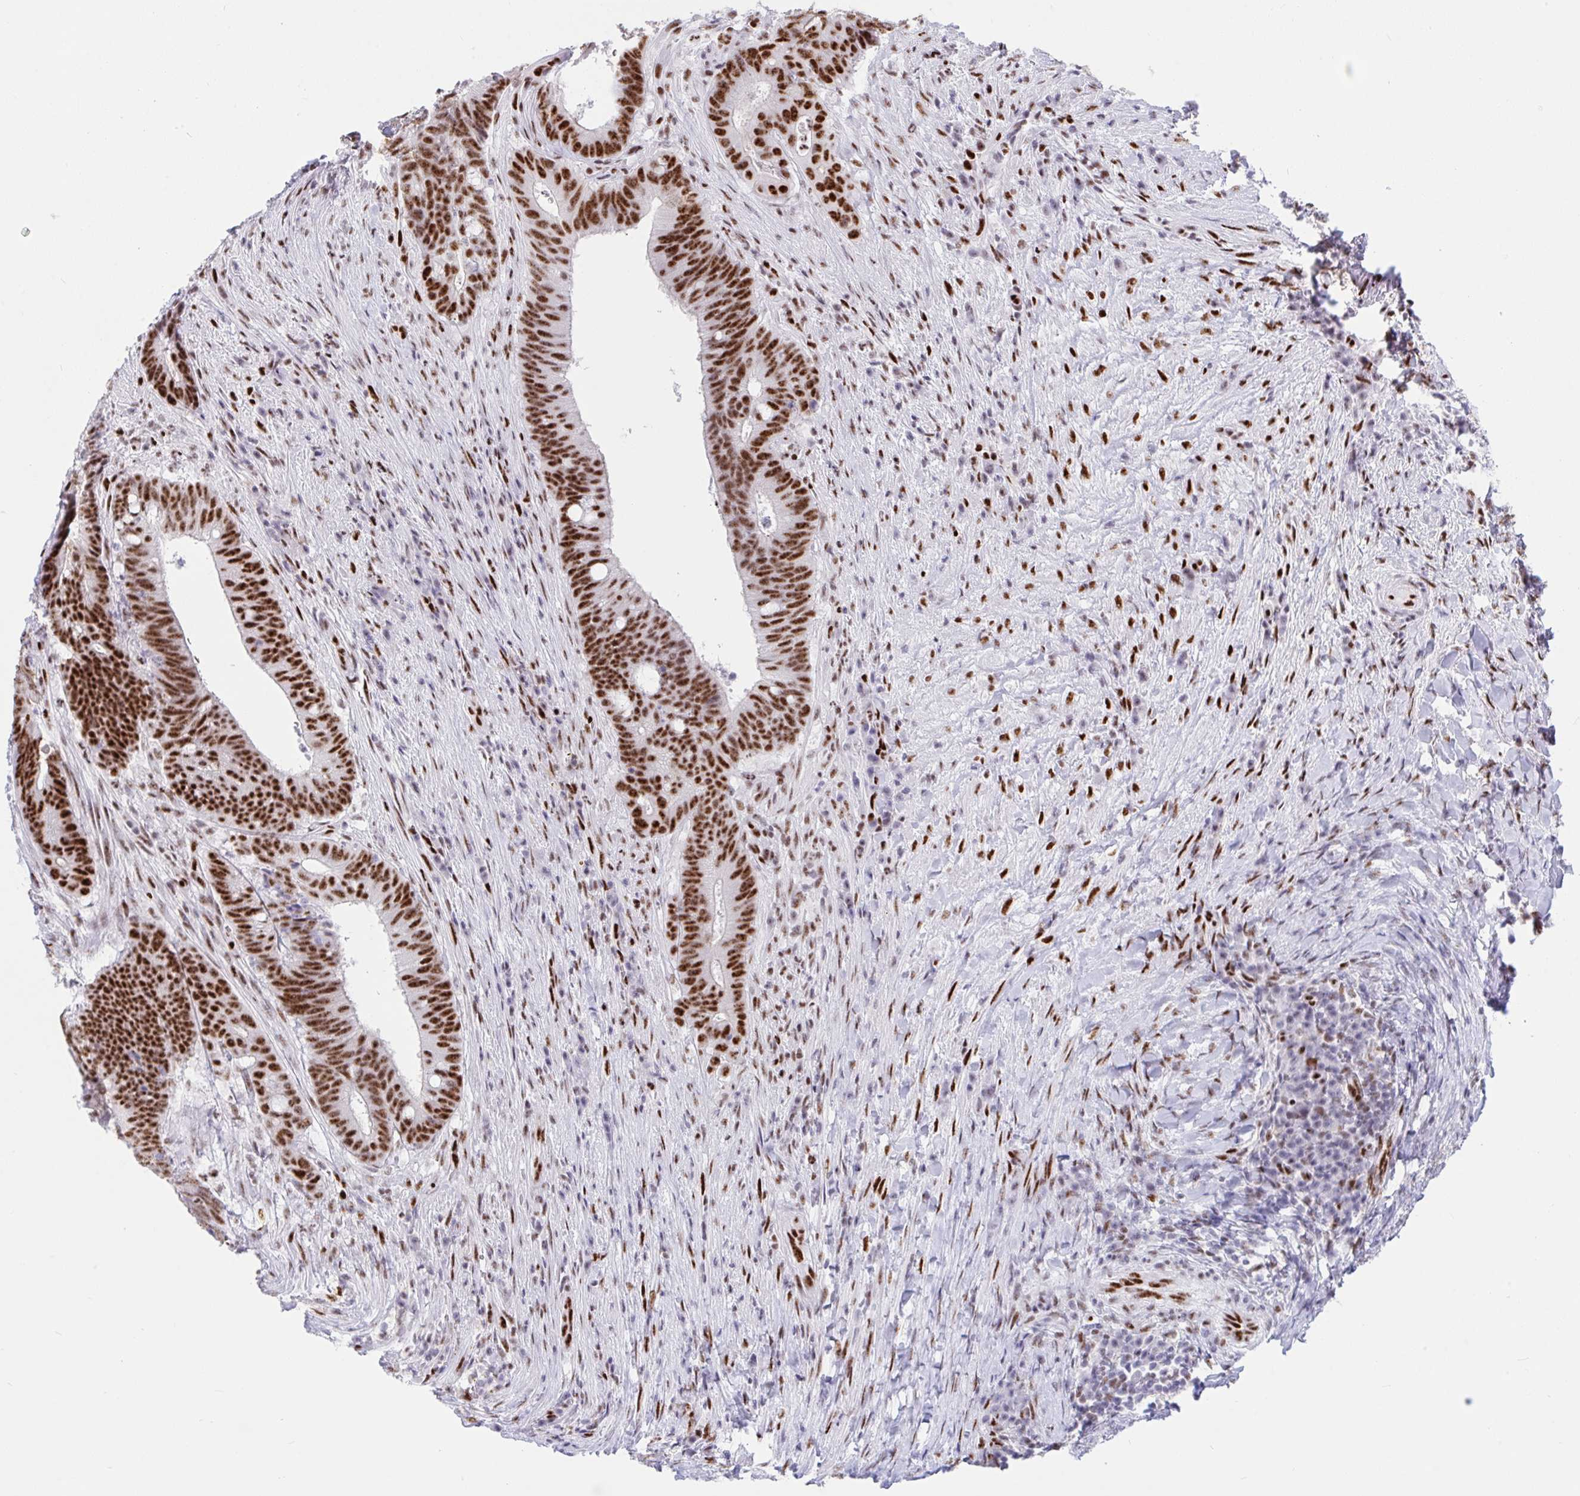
{"staining": {"intensity": "strong", "quantity": ">75%", "location": "nuclear"}, "tissue": "colorectal cancer", "cell_type": "Tumor cells", "image_type": "cancer", "snomed": [{"axis": "morphology", "description": "Adenocarcinoma, NOS"}, {"axis": "topography", "description": "Colon"}], "caption": "The photomicrograph demonstrates immunohistochemical staining of colorectal cancer. There is strong nuclear positivity is seen in about >75% of tumor cells.", "gene": "IKZF2", "patient": {"sex": "female", "age": 43}}